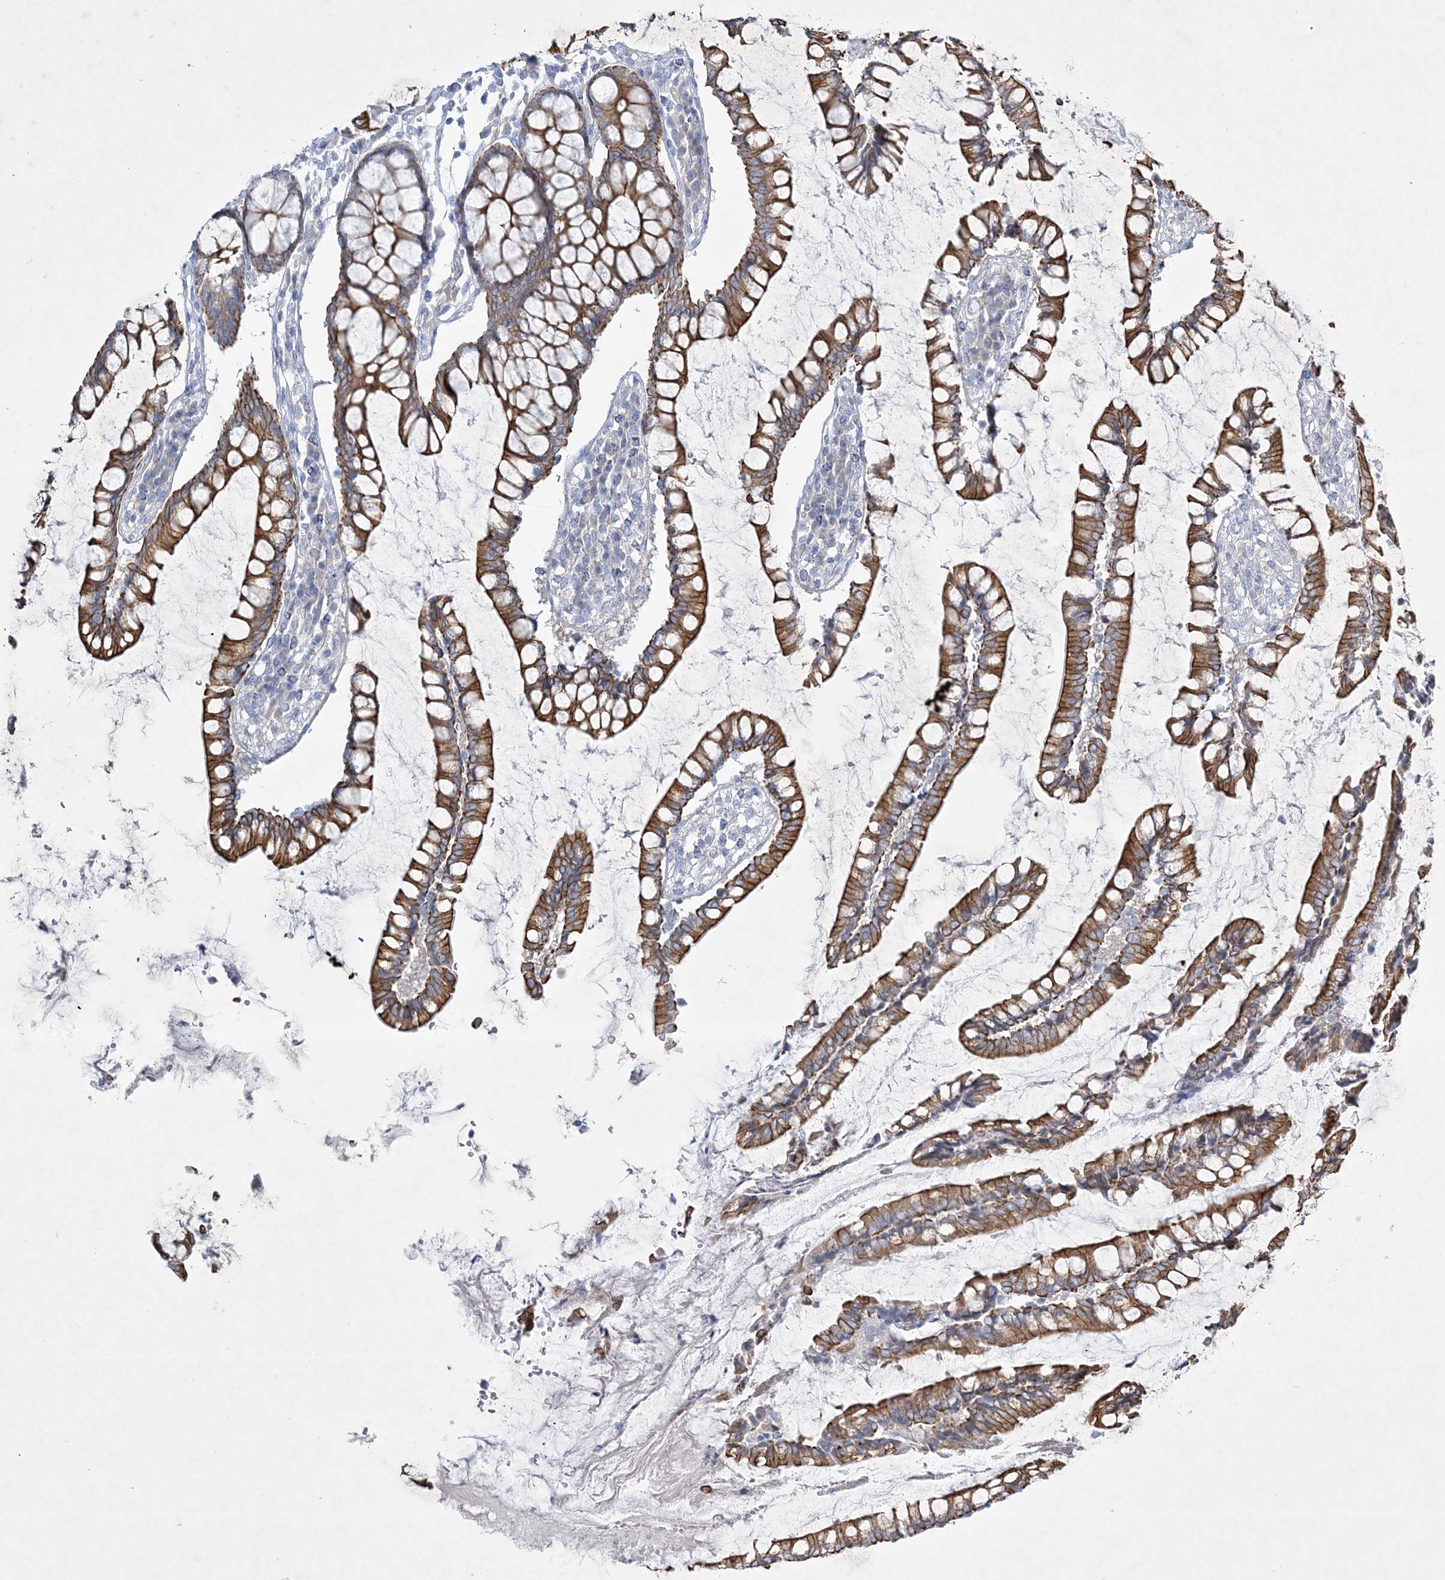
{"staining": {"intensity": "negative", "quantity": "none", "location": "none"}, "tissue": "colon", "cell_type": "Endothelial cells", "image_type": "normal", "snomed": [{"axis": "morphology", "description": "Normal tissue, NOS"}, {"axis": "topography", "description": "Colon"}], "caption": "Protein analysis of benign colon shows no significant expression in endothelial cells.", "gene": "FARSB", "patient": {"sex": "female", "age": 79}}